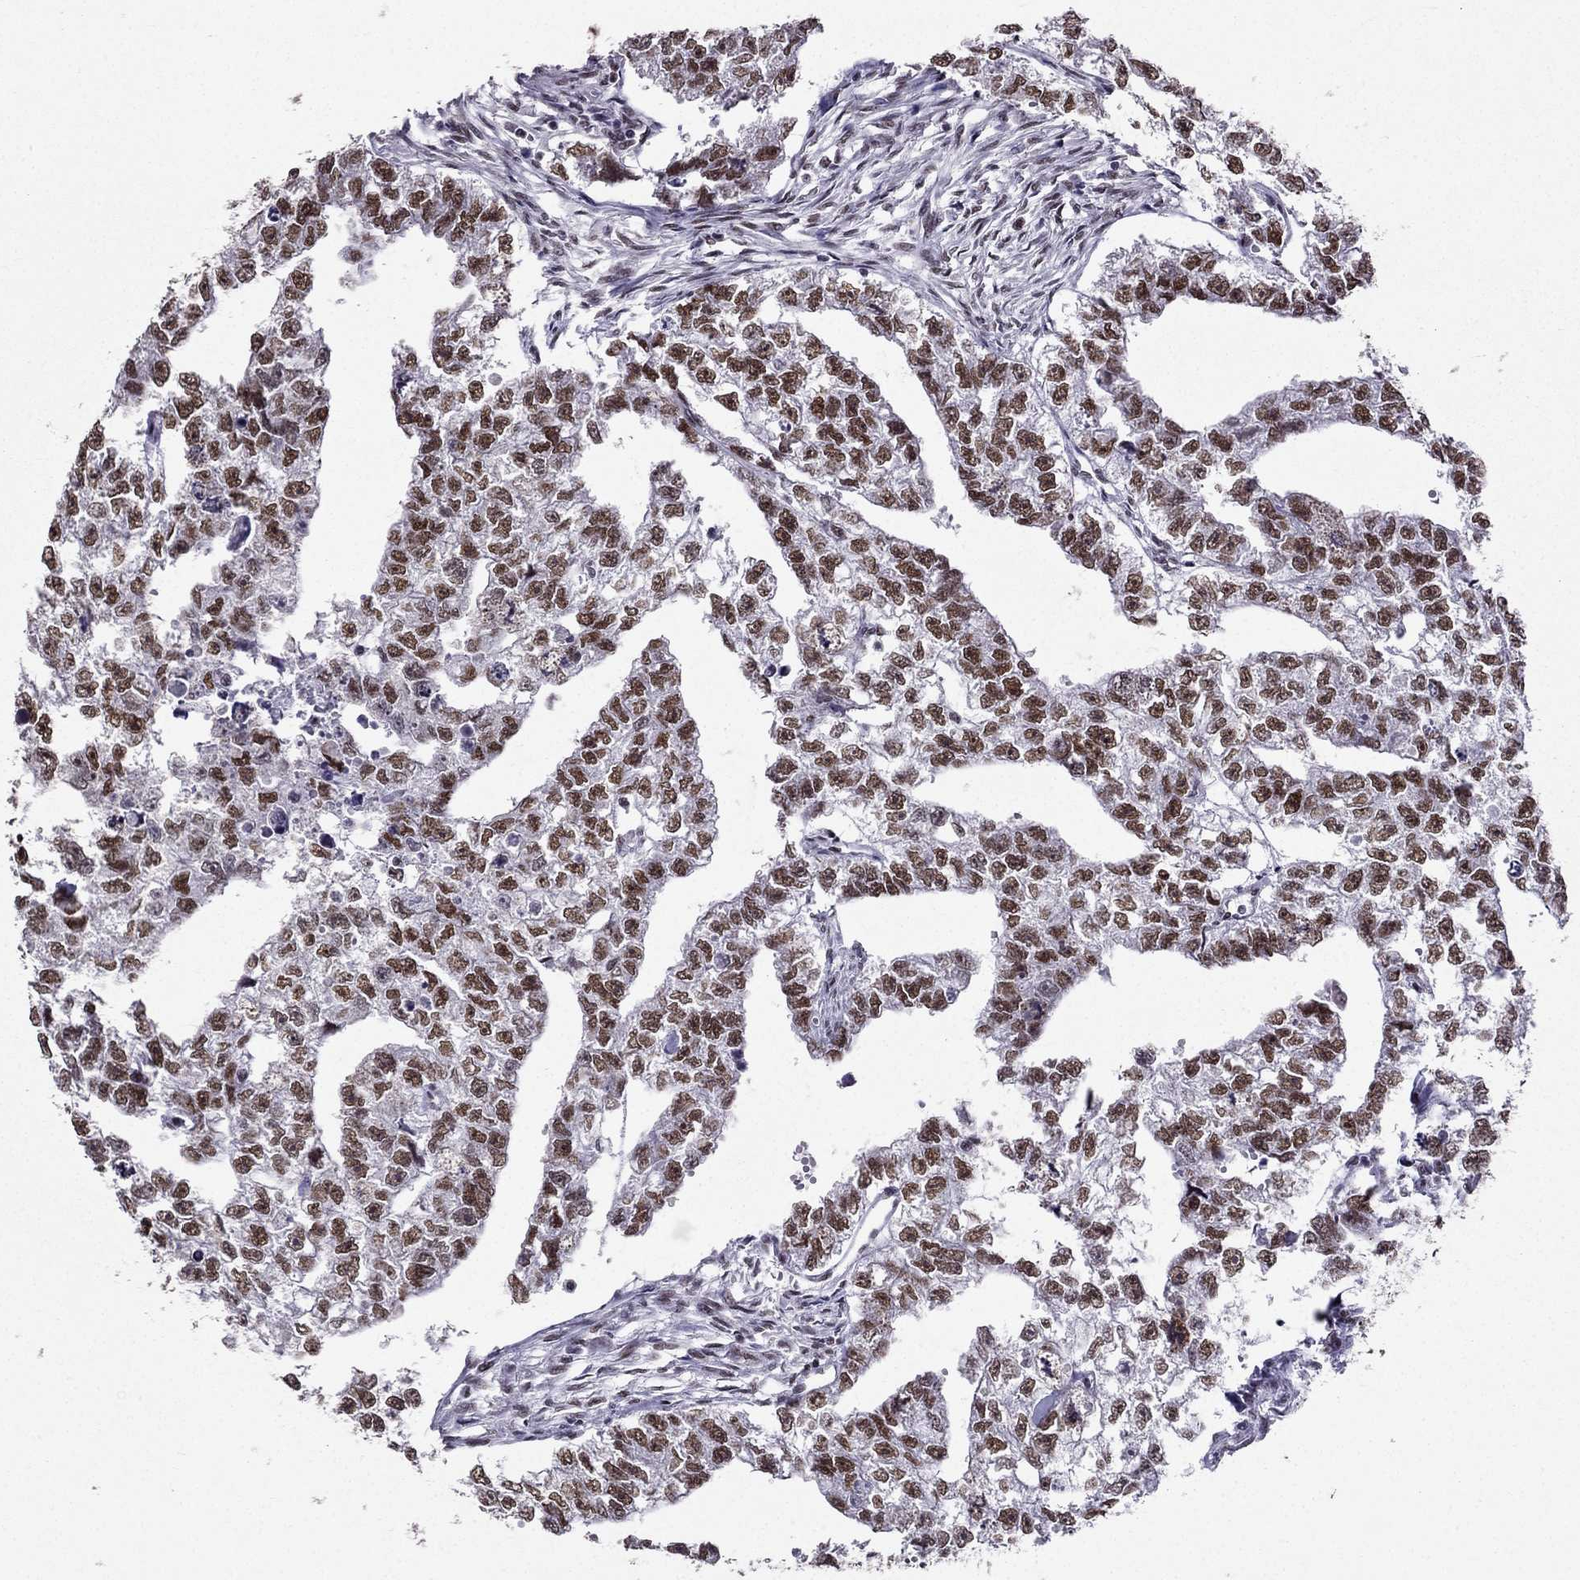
{"staining": {"intensity": "moderate", "quantity": "25%-75%", "location": "nuclear"}, "tissue": "testis cancer", "cell_type": "Tumor cells", "image_type": "cancer", "snomed": [{"axis": "morphology", "description": "Carcinoma, Embryonal, NOS"}, {"axis": "morphology", "description": "Teratoma, malignant, NOS"}, {"axis": "topography", "description": "Testis"}], "caption": "Protein staining by immunohistochemistry (IHC) displays moderate nuclear expression in approximately 25%-75% of tumor cells in testis cancer. The staining is performed using DAB (3,3'-diaminobenzidine) brown chromogen to label protein expression. The nuclei are counter-stained blue using hematoxylin.", "gene": "ZNF420", "patient": {"sex": "male", "age": 44}}